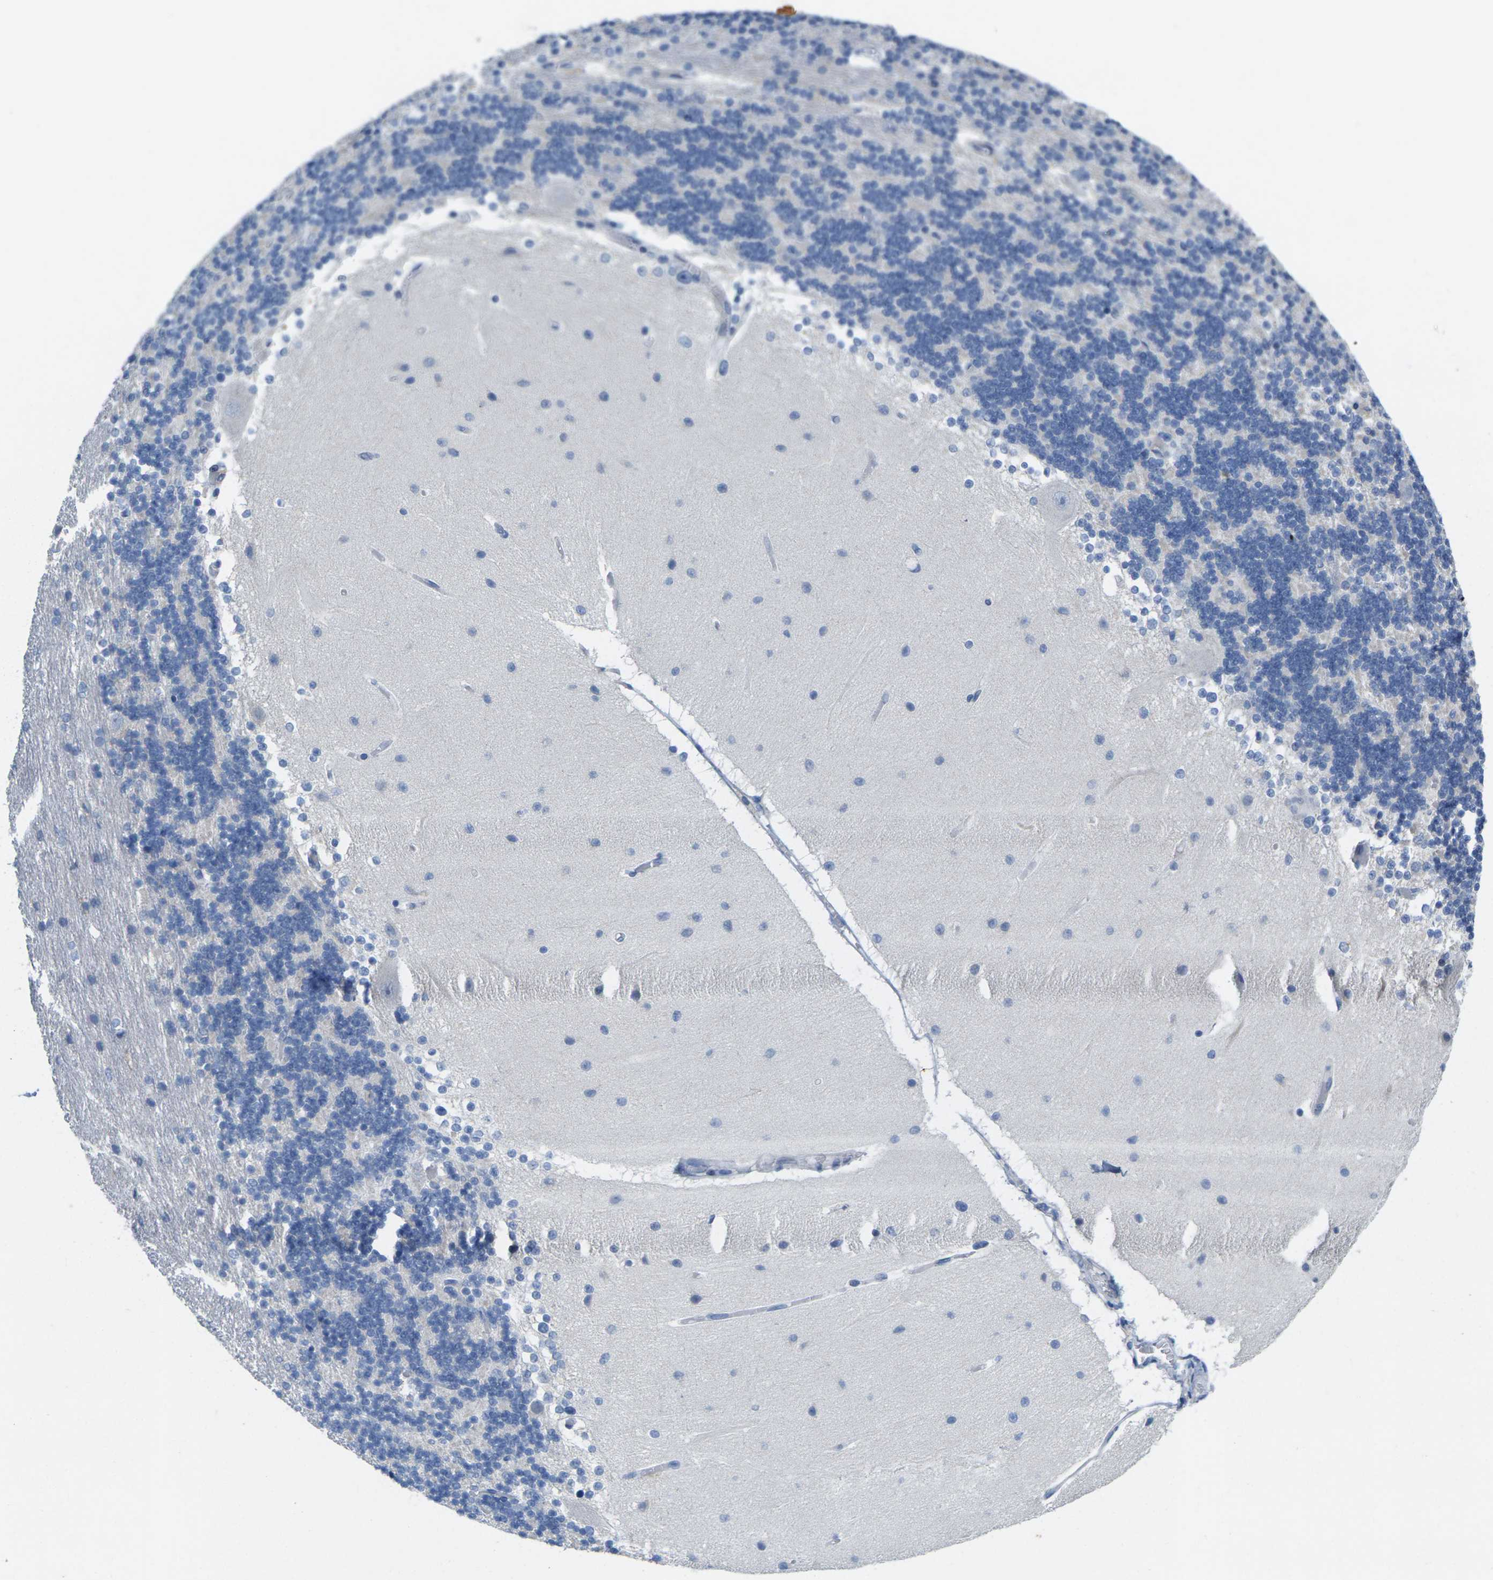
{"staining": {"intensity": "negative", "quantity": "none", "location": "none"}, "tissue": "cerebellum", "cell_type": "Cells in granular layer", "image_type": "normal", "snomed": [{"axis": "morphology", "description": "Normal tissue, NOS"}, {"axis": "topography", "description": "Cerebellum"}], "caption": "Benign cerebellum was stained to show a protein in brown. There is no significant positivity in cells in granular layer. The staining is performed using DAB (3,3'-diaminobenzidine) brown chromogen with nuclei counter-stained in using hematoxylin.", "gene": "TNNI3", "patient": {"sex": "female", "age": 54}}